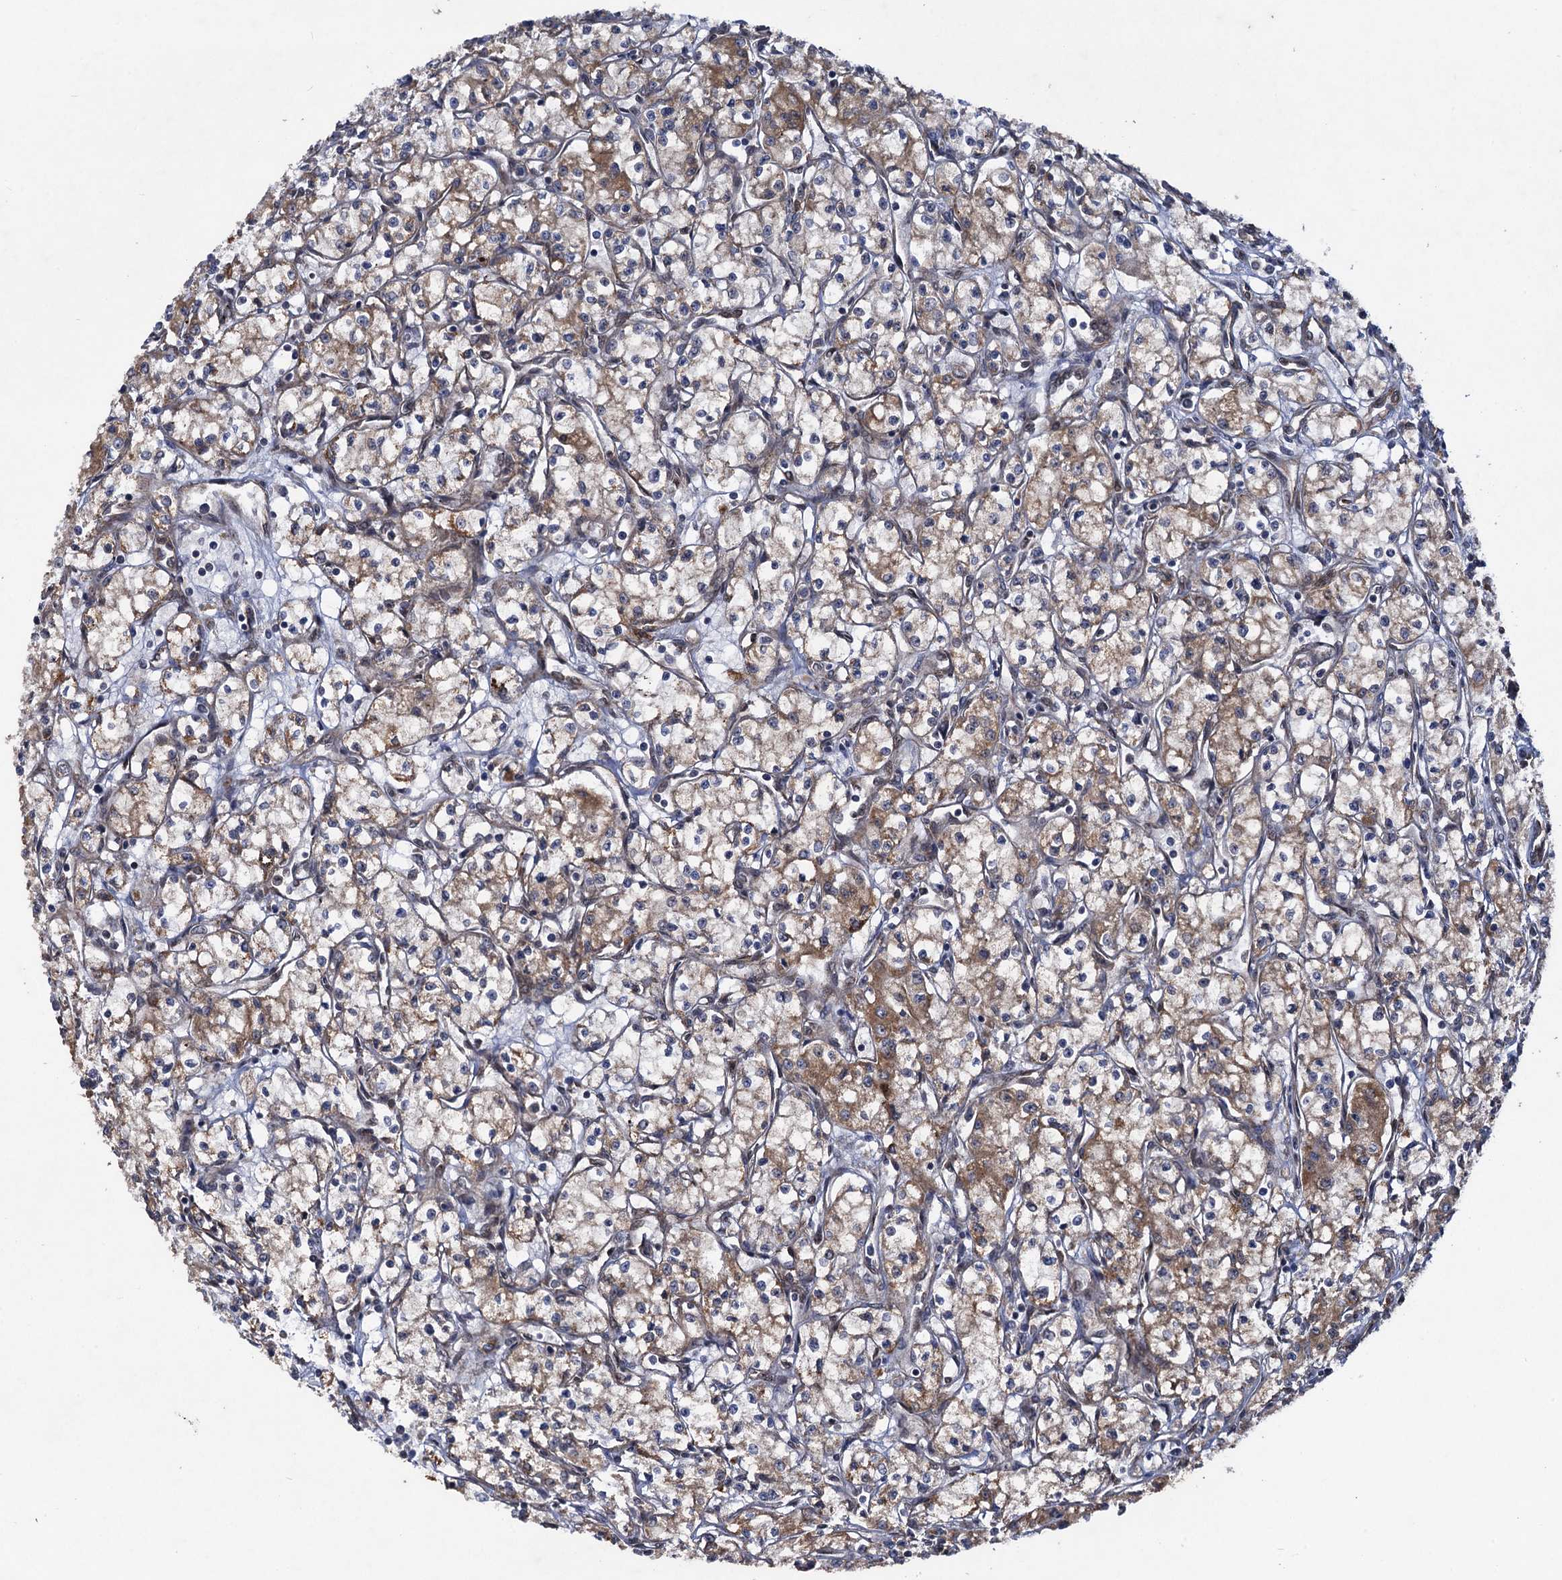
{"staining": {"intensity": "moderate", "quantity": "<25%", "location": "cytoplasmic/membranous"}, "tissue": "renal cancer", "cell_type": "Tumor cells", "image_type": "cancer", "snomed": [{"axis": "morphology", "description": "Adenocarcinoma, NOS"}, {"axis": "topography", "description": "Kidney"}], "caption": "Immunohistochemistry (IHC) (DAB (3,3'-diaminobenzidine)) staining of adenocarcinoma (renal) demonstrates moderate cytoplasmic/membranous protein positivity in about <25% of tumor cells.", "gene": "HAUS1", "patient": {"sex": "male", "age": 59}}